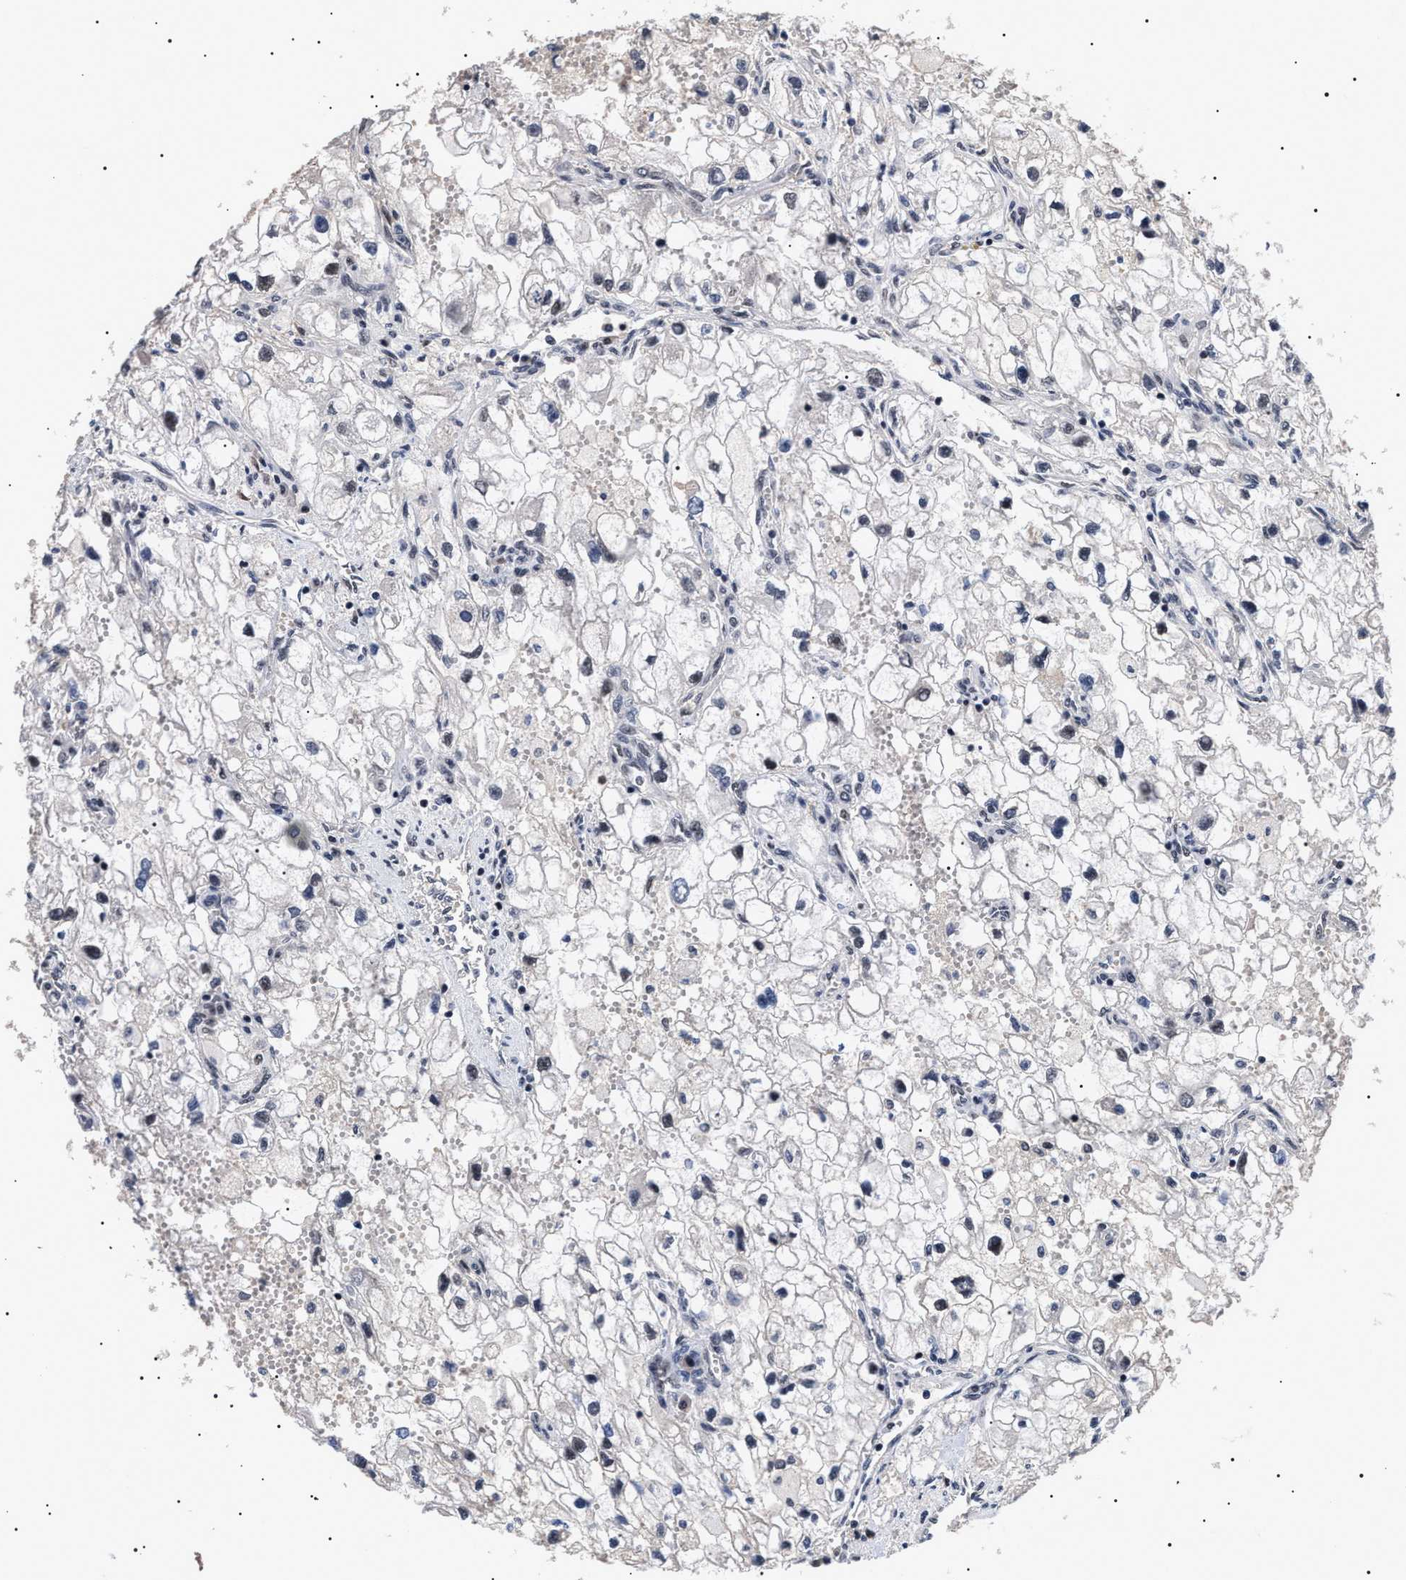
{"staining": {"intensity": "weak", "quantity": "<25%", "location": "nuclear"}, "tissue": "renal cancer", "cell_type": "Tumor cells", "image_type": "cancer", "snomed": [{"axis": "morphology", "description": "Adenocarcinoma, NOS"}, {"axis": "topography", "description": "Kidney"}], "caption": "An image of renal cancer (adenocarcinoma) stained for a protein displays no brown staining in tumor cells.", "gene": "CAAP1", "patient": {"sex": "female", "age": 70}}